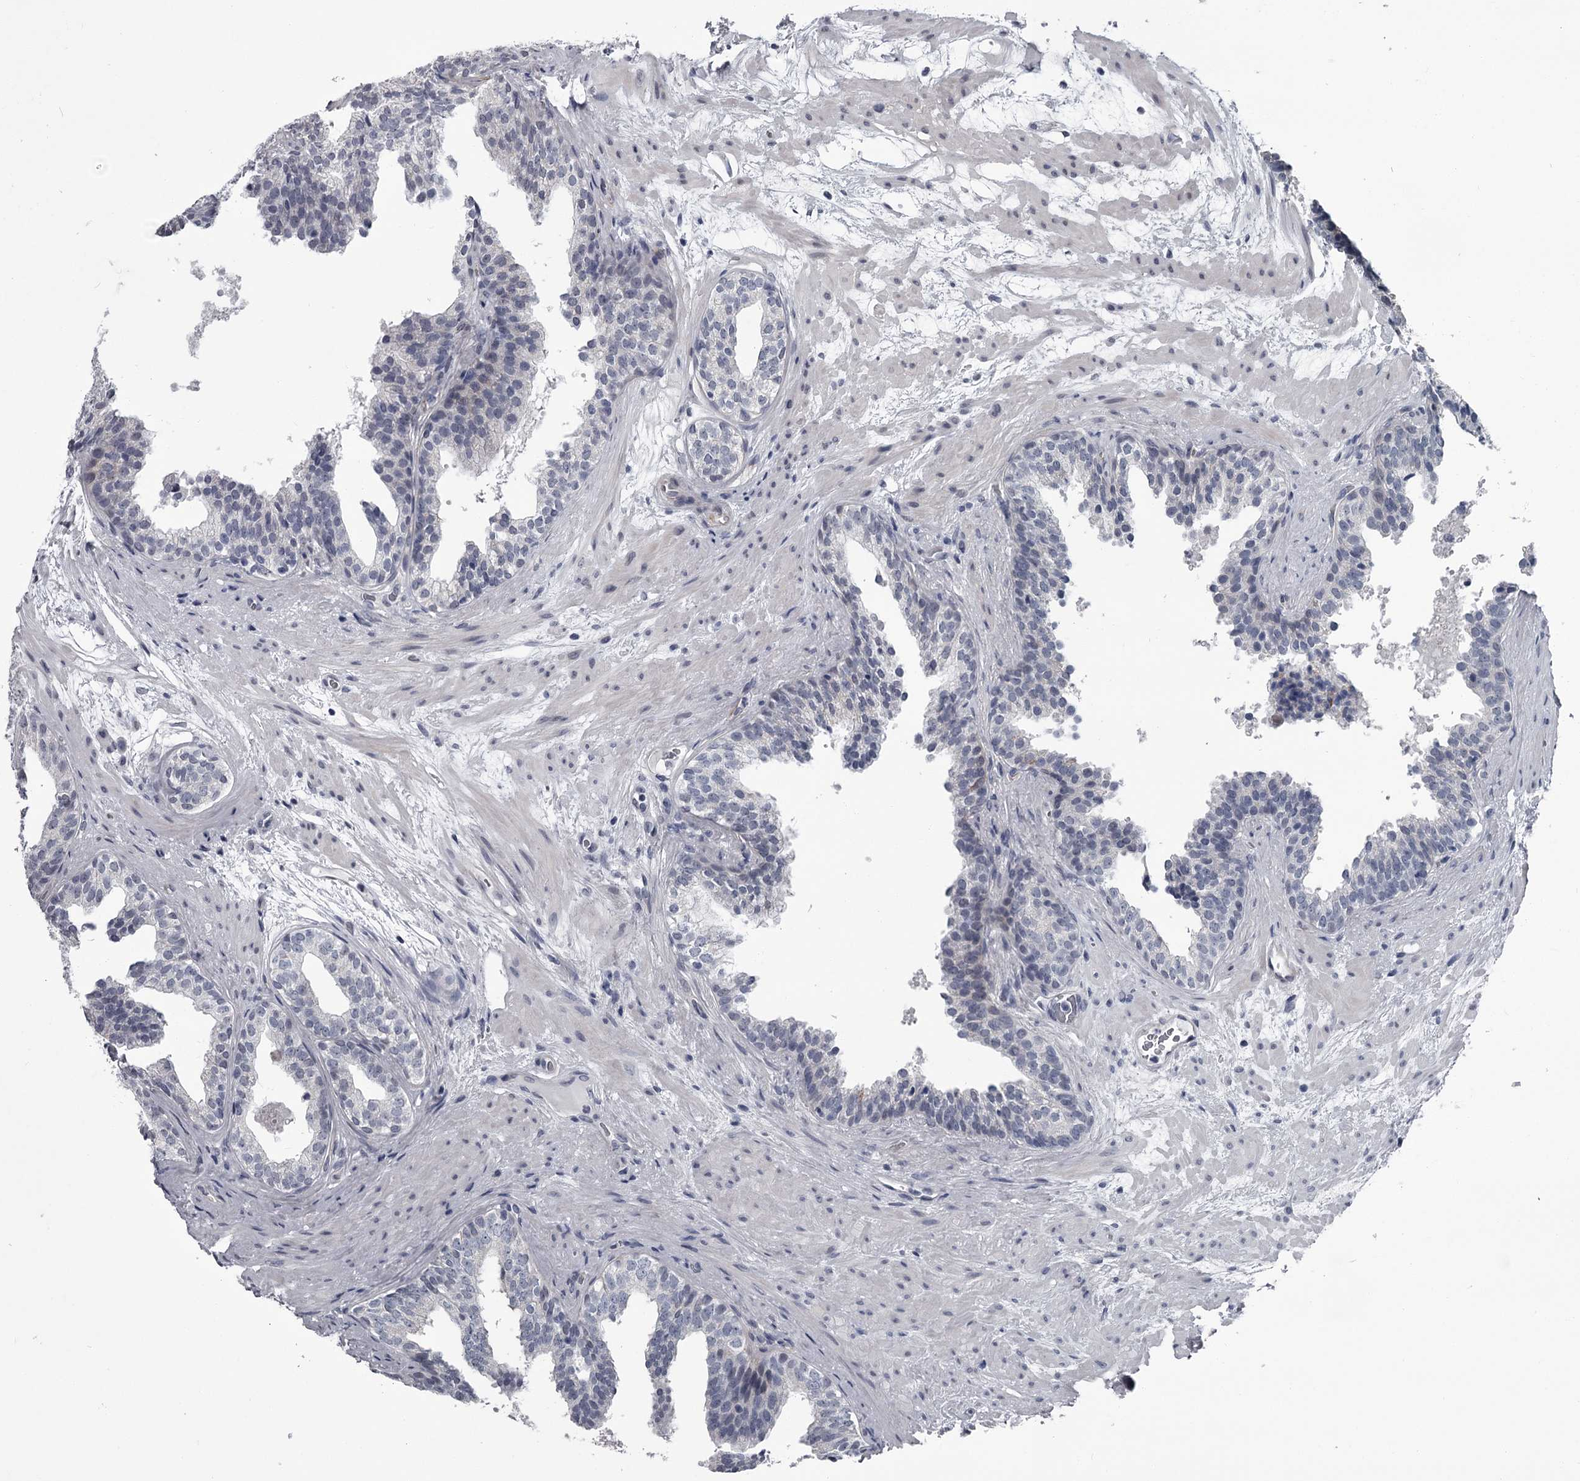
{"staining": {"intensity": "negative", "quantity": "none", "location": "none"}, "tissue": "prostate cancer", "cell_type": "Tumor cells", "image_type": "cancer", "snomed": [{"axis": "morphology", "description": "Adenocarcinoma, High grade"}, {"axis": "topography", "description": "Prostate"}], "caption": "Photomicrograph shows no protein positivity in tumor cells of prostate cancer tissue.", "gene": "PRPF40B", "patient": {"sex": "male", "age": 59}}